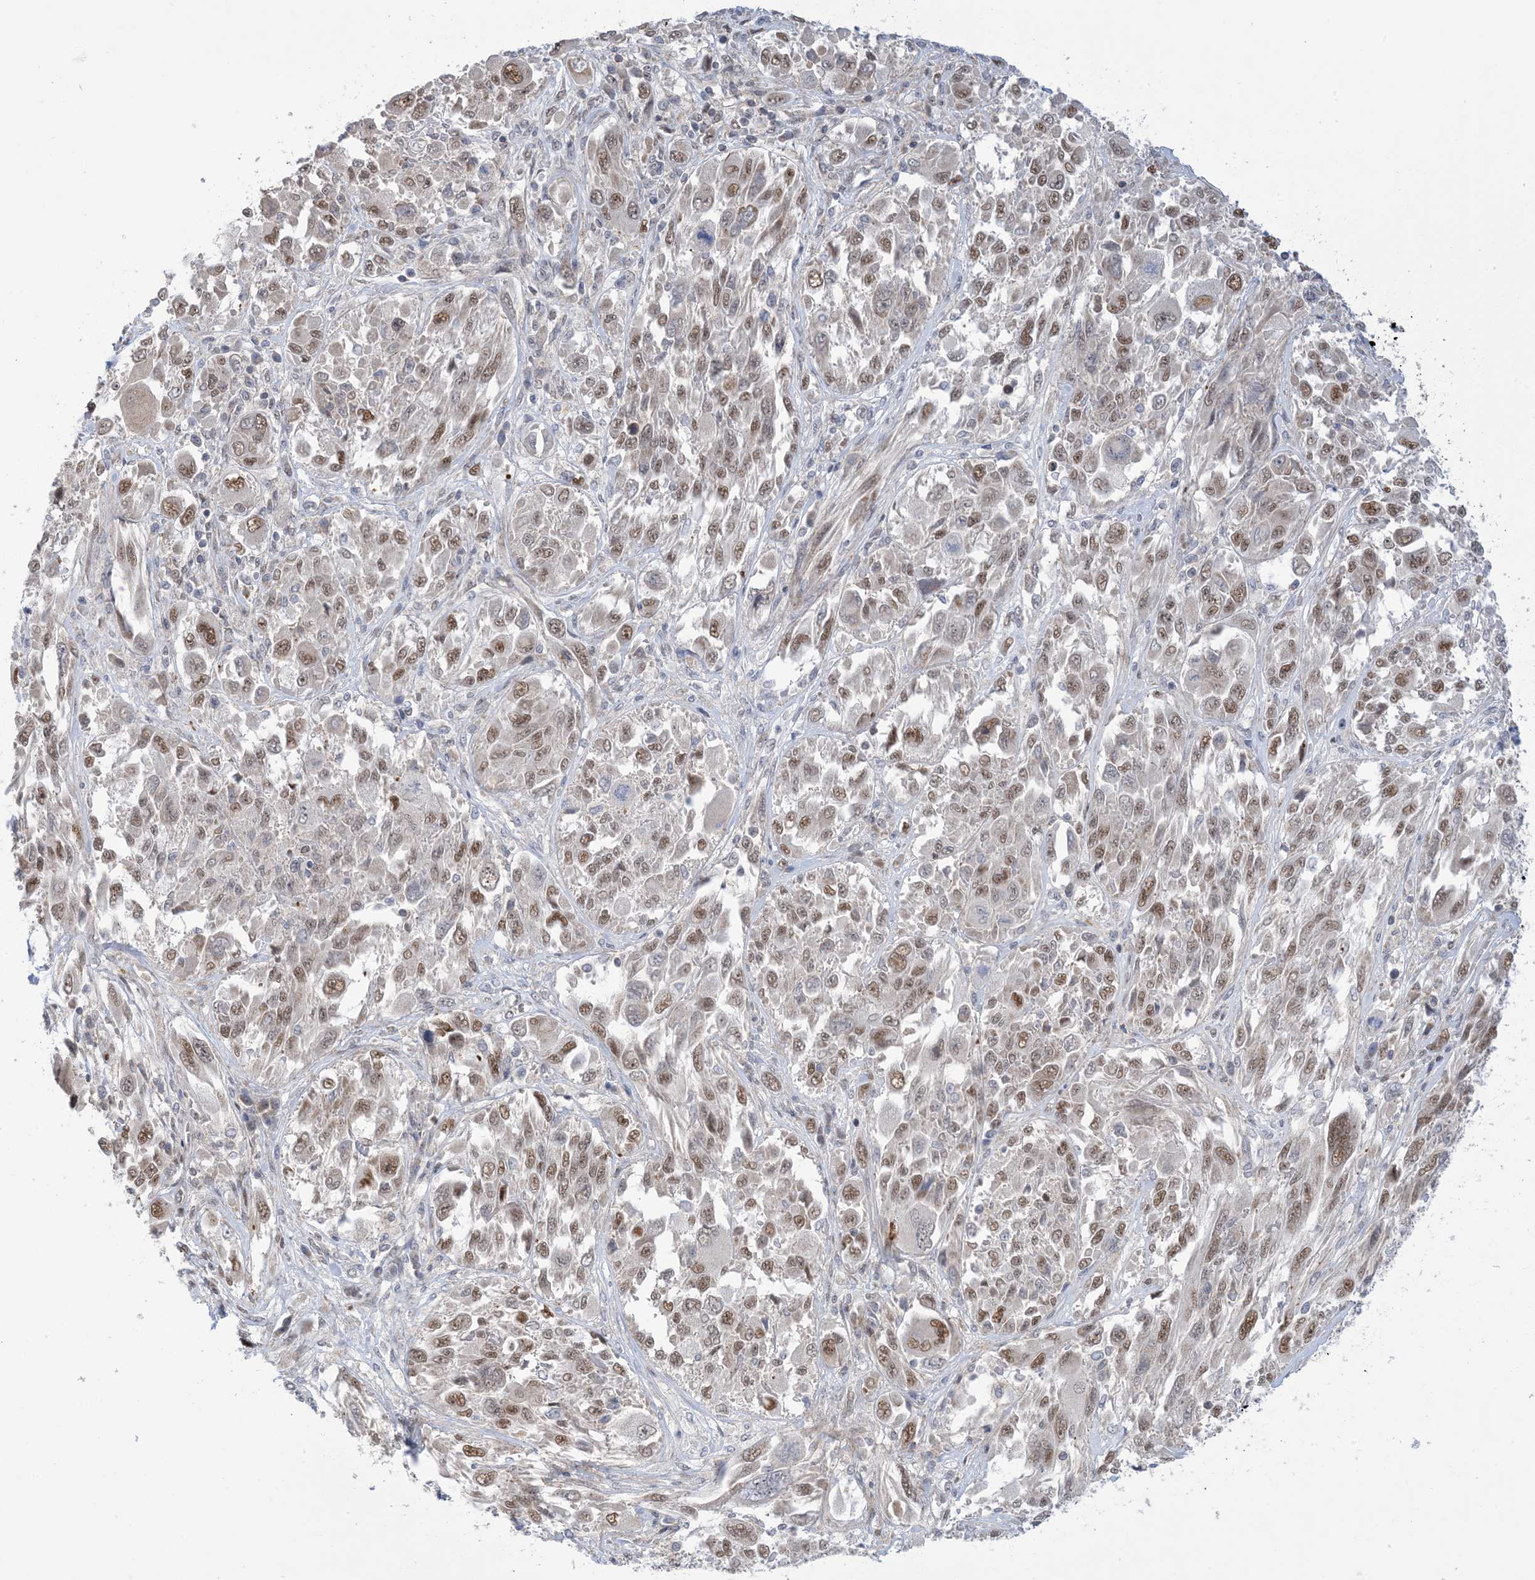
{"staining": {"intensity": "moderate", "quantity": ">75%", "location": "nuclear"}, "tissue": "melanoma", "cell_type": "Tumor cells", "image_type": "cancer", "snomed": [{"axis": "morphology", "description": "Malignant melanoma, NOS"}, {"axis": "topography", "description": "Skin"}], "caption": "Immunohistochemical staining of human melanoma reveals medium levels of moderate nuclear protein expression in approximately >75% of tumor cells. (DAB (3,3'-diaminobenzidine) IHC with brightfield microscopy, high magnification).", "gene": "ZNF8", "patient": {"sex": "female", "age": 91}}